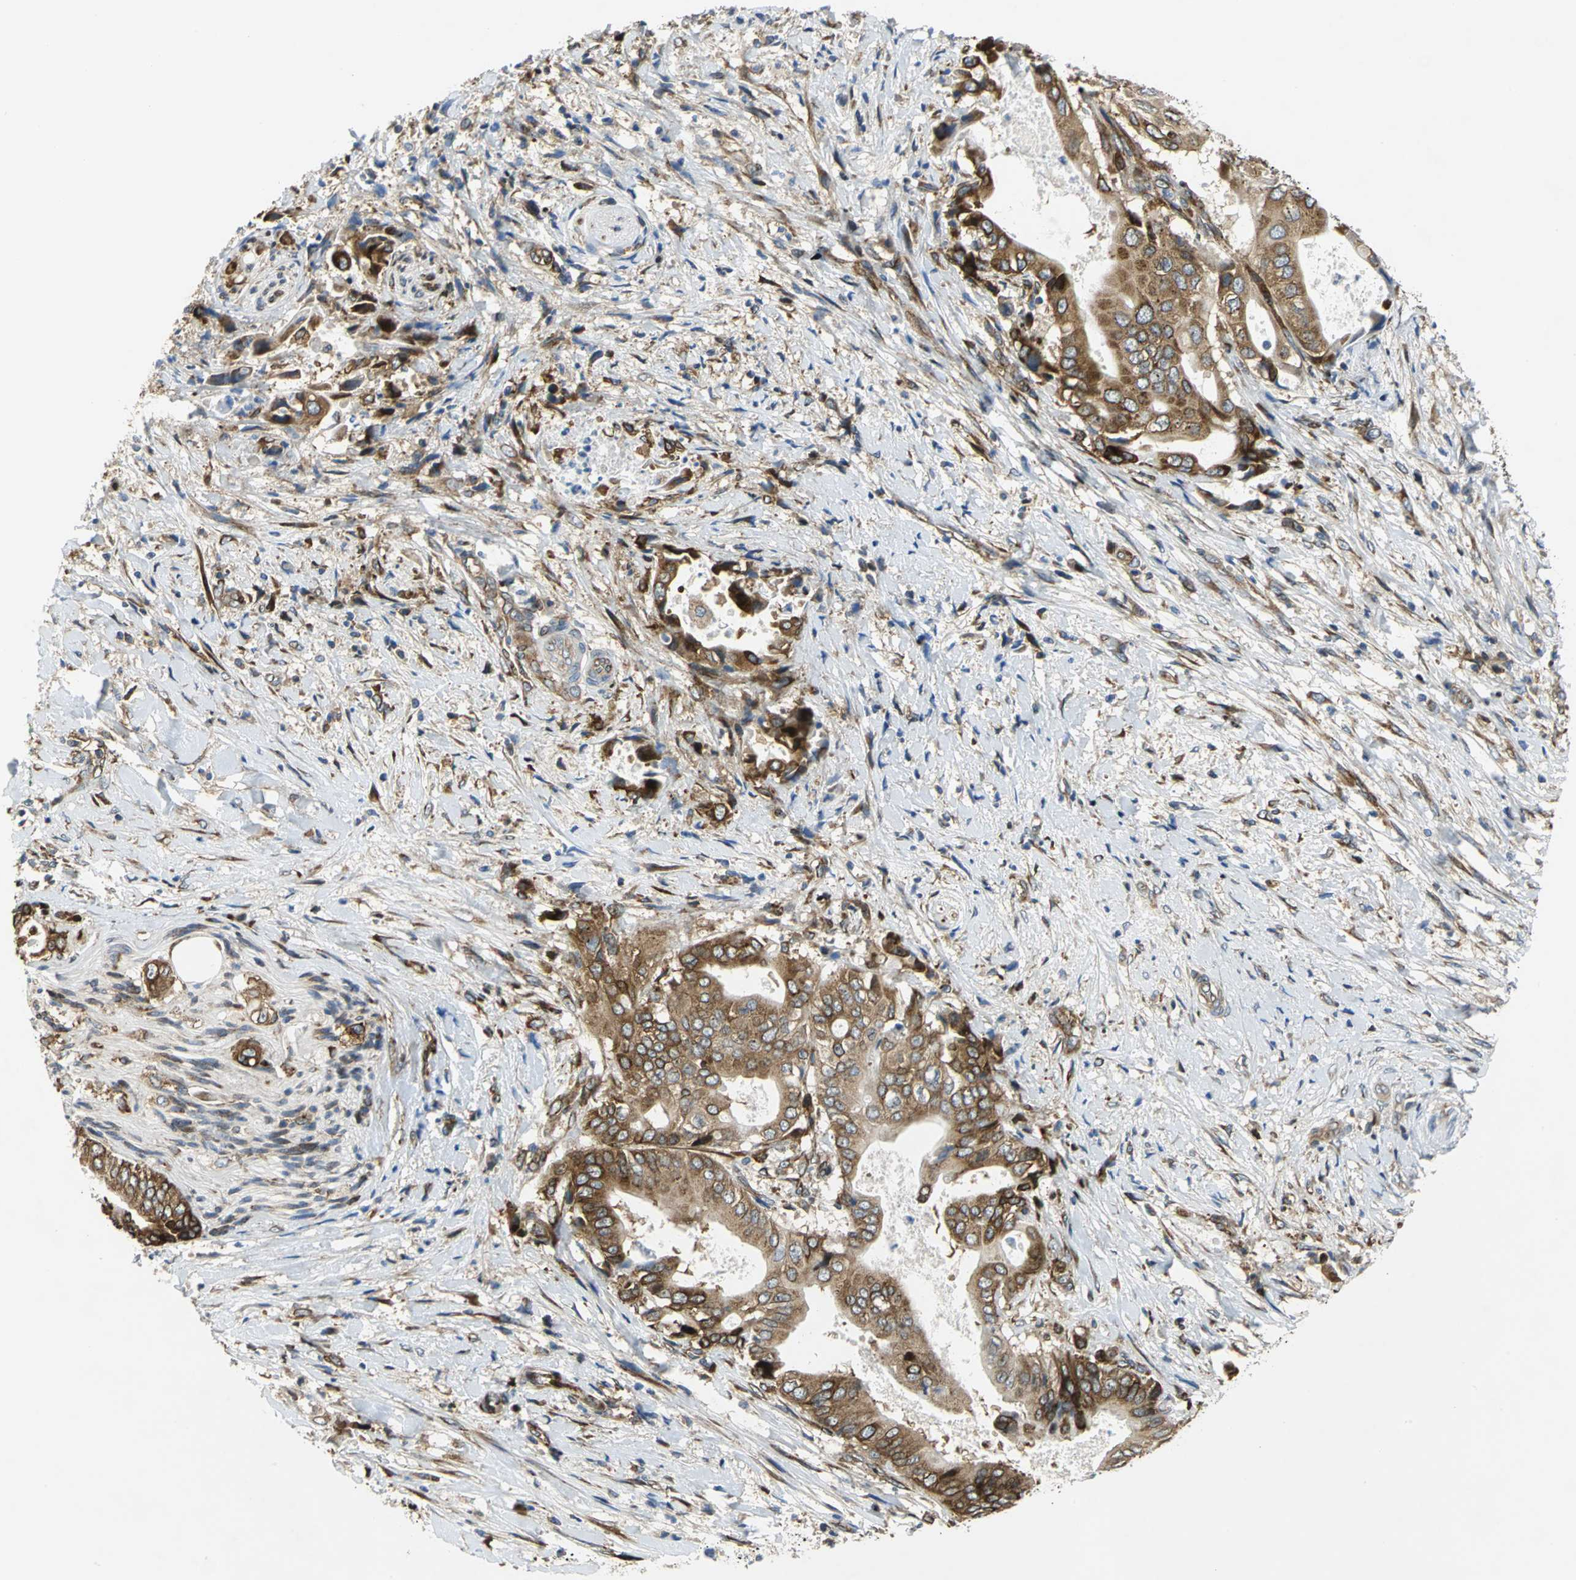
{"staining": {"intensity": "strong", "quantity": ">75%", "location": "cytoplasmic/membranous"}, "tissue": "liver cancer", "cell_type": "Tumor cells", "image_type": "cancer", "snomed": [{"axis": "morphology", "description": "Cholangiocarcinoma"}, {"axis": "topography", "description": "Liver"}], "caption": "An image of liver cancer (cholangiocarcinoma) stained for a protein displays strong cytoplasmic/membranous brown staining in tumor cells. The protein of interest is shown in brown color, while the nuclei are stained blue.", "gene": "YBX1", "patient": {"sex": "male", "age": 58}}